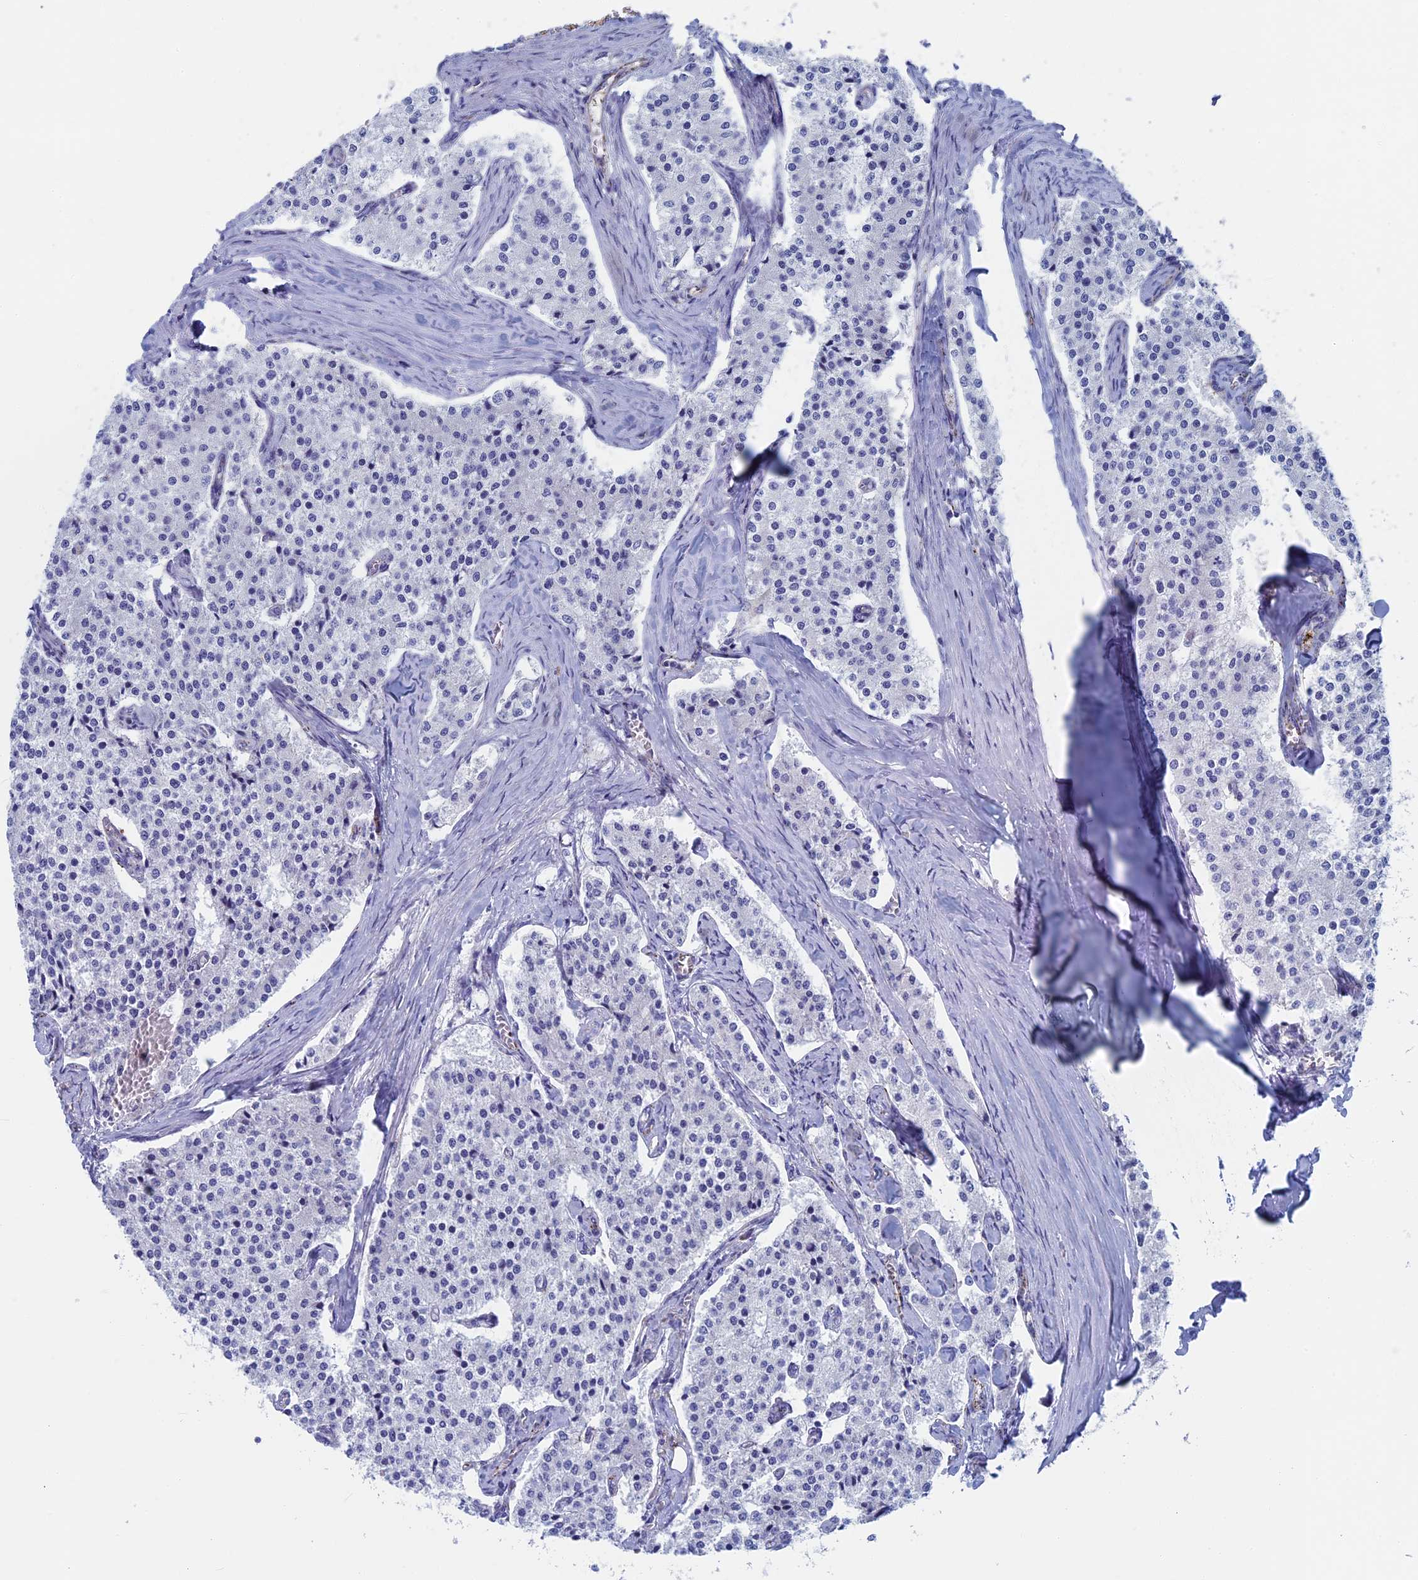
{"staining": {"intensity": "negative", "quantity": "none", "location": "none"}, "tissue": "carcinoid", "cell_type": "Tumor cells", "image_type": "cancer", "snomed": [{"axis": "morphology", "description": "Carcinoid, malignant, NOS"}, {"axis": "topography", "description": "Colon"}], "caption": "Immunohistochemistry (IHC) of human carcinoid demonstrates no positivity in tumor cells.", "gene": "MAGEB6", "patient": {"sex": "female", "age": 52}}